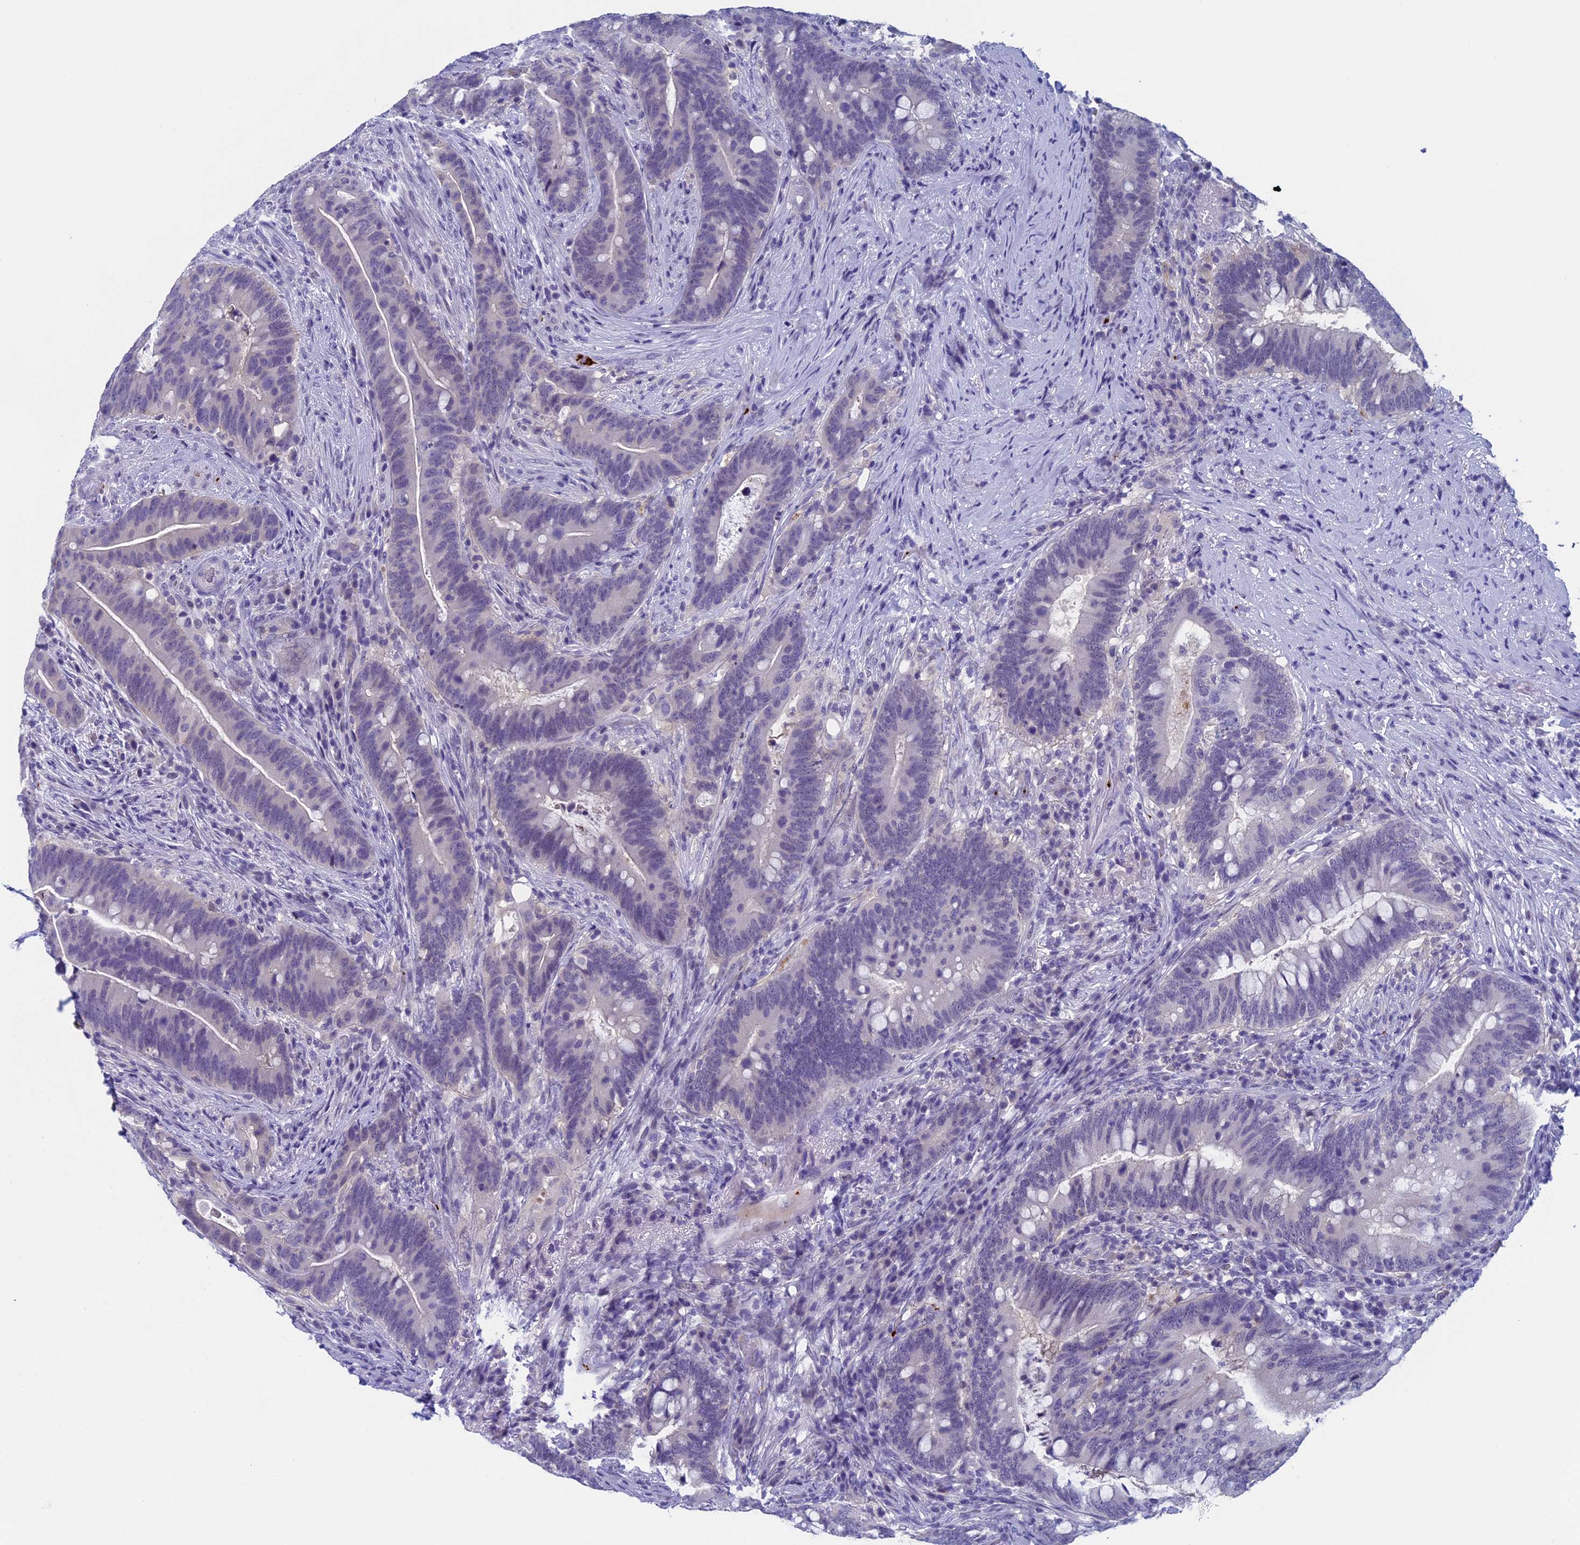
{"staining": {"intensity": "negative", "quantity": "none", "location": "none"}, "tissue": "colorectal cancer", "cell_type": "Tumor cells", "image_type": "cancer", "snomed": [{"axis": "morphology", "description": "Adenocarcinoma, NOS"}, {"axis": "topography", "description": "Colon"}], "caption": "IHC micrograph of colorectal cancer stained for a protein (brown), which shows no expression in tumor cells.", "gene": "AIFM2", "patient": {"sex": "female", "age": 66}}